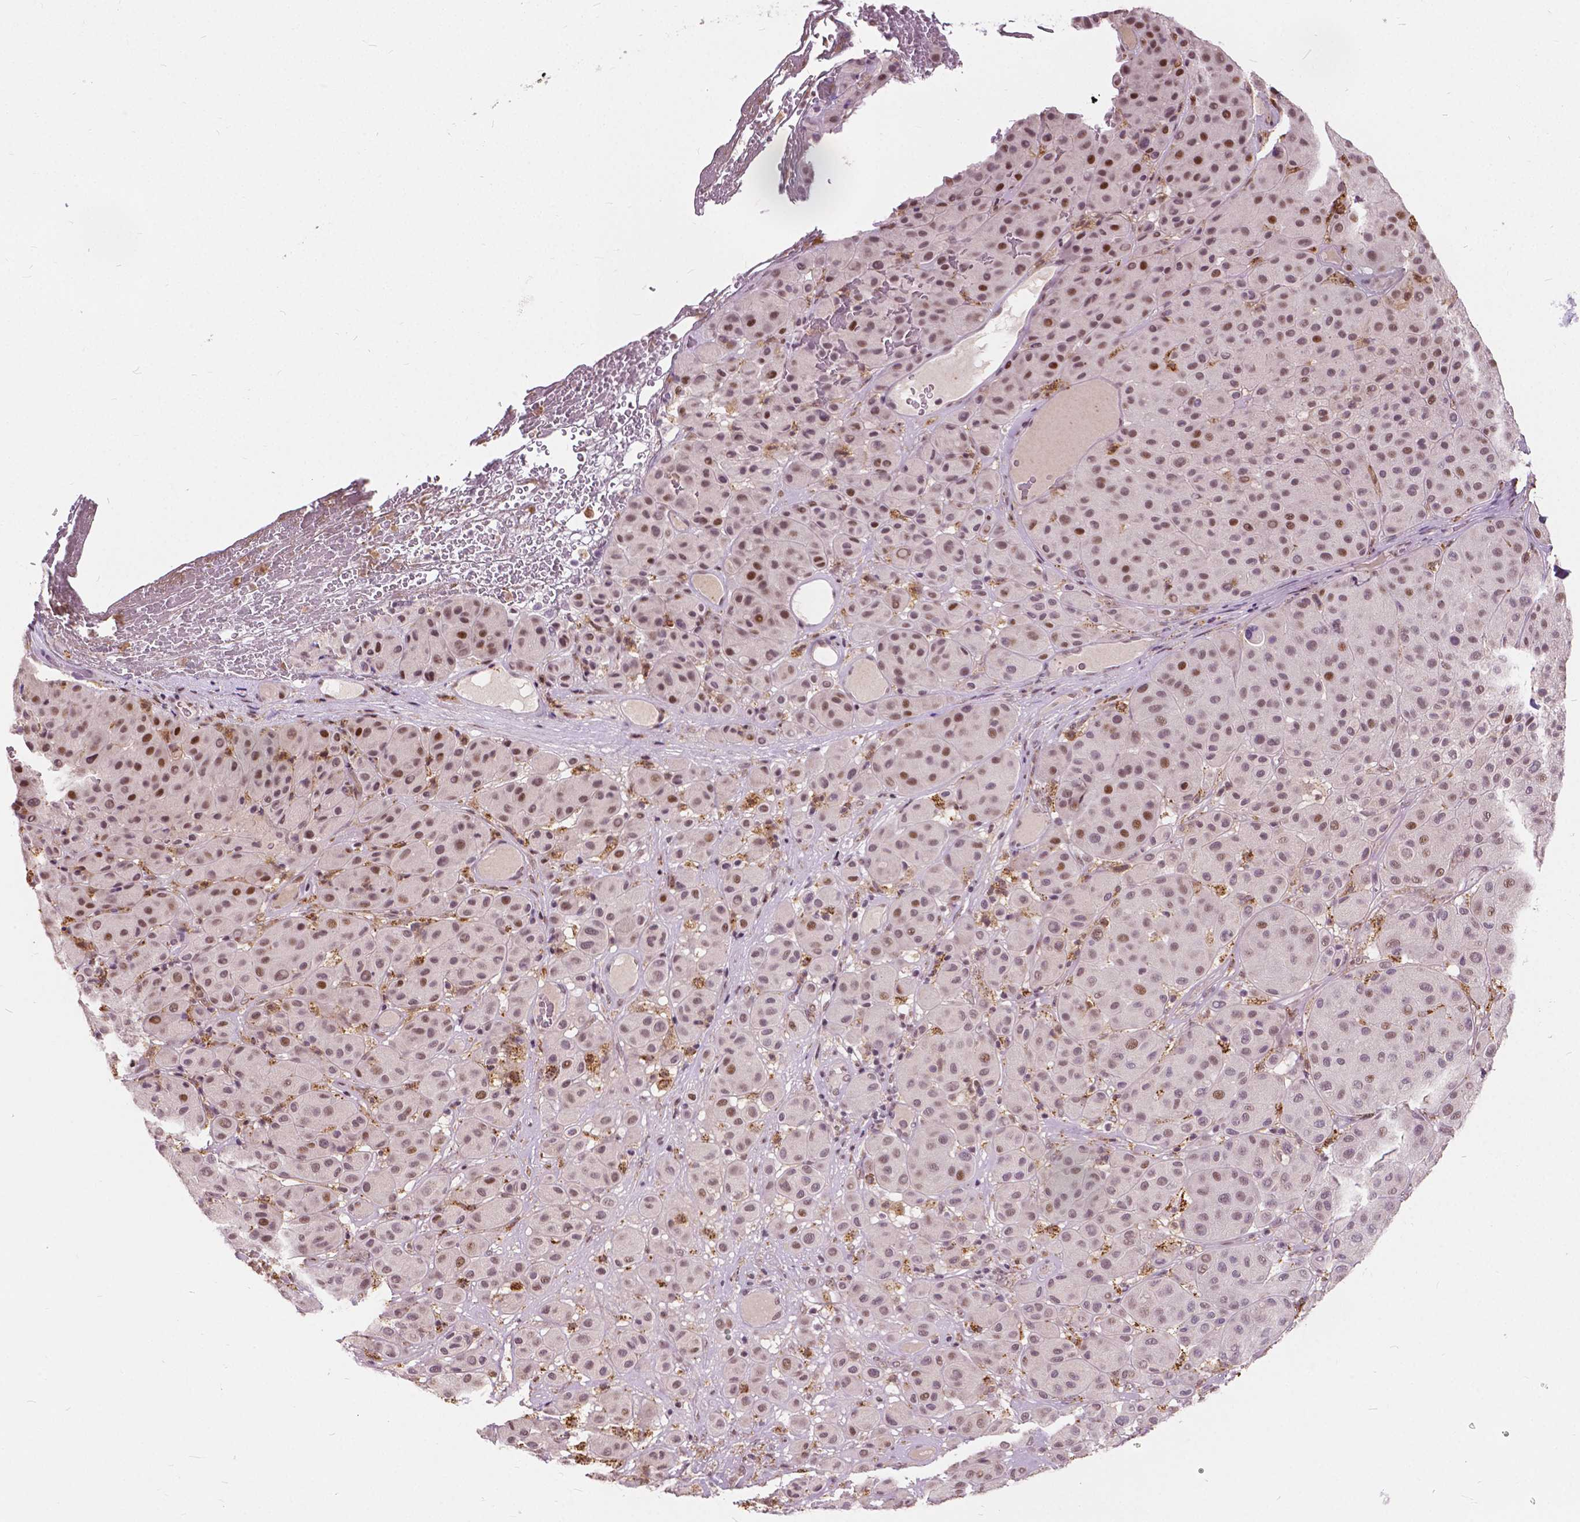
{"staining": {"intensity": "moderate", "quantity": ">75%", "location": "nuclear"}, "tissue": "melanoma", "cell_type": "Tumor cells", "image_type": "cancer", "snomed": [{"axis": "morphology", "description": "Malignant melanoma, Metastatic site"}, {"axis": "topography", "description": "Smooth muscle"}], "caption": "The immunohistochemical stain labels moderate nuclear positivity in tumor cells of malignant melanoma (metastatic site) tissue. Using DAB (brown) and hematoxylin (blue) stains, captured at high magnification using brightfield microscopy.", "gene": "DLX6", "patient": {"sex": "male", "age": 41}}